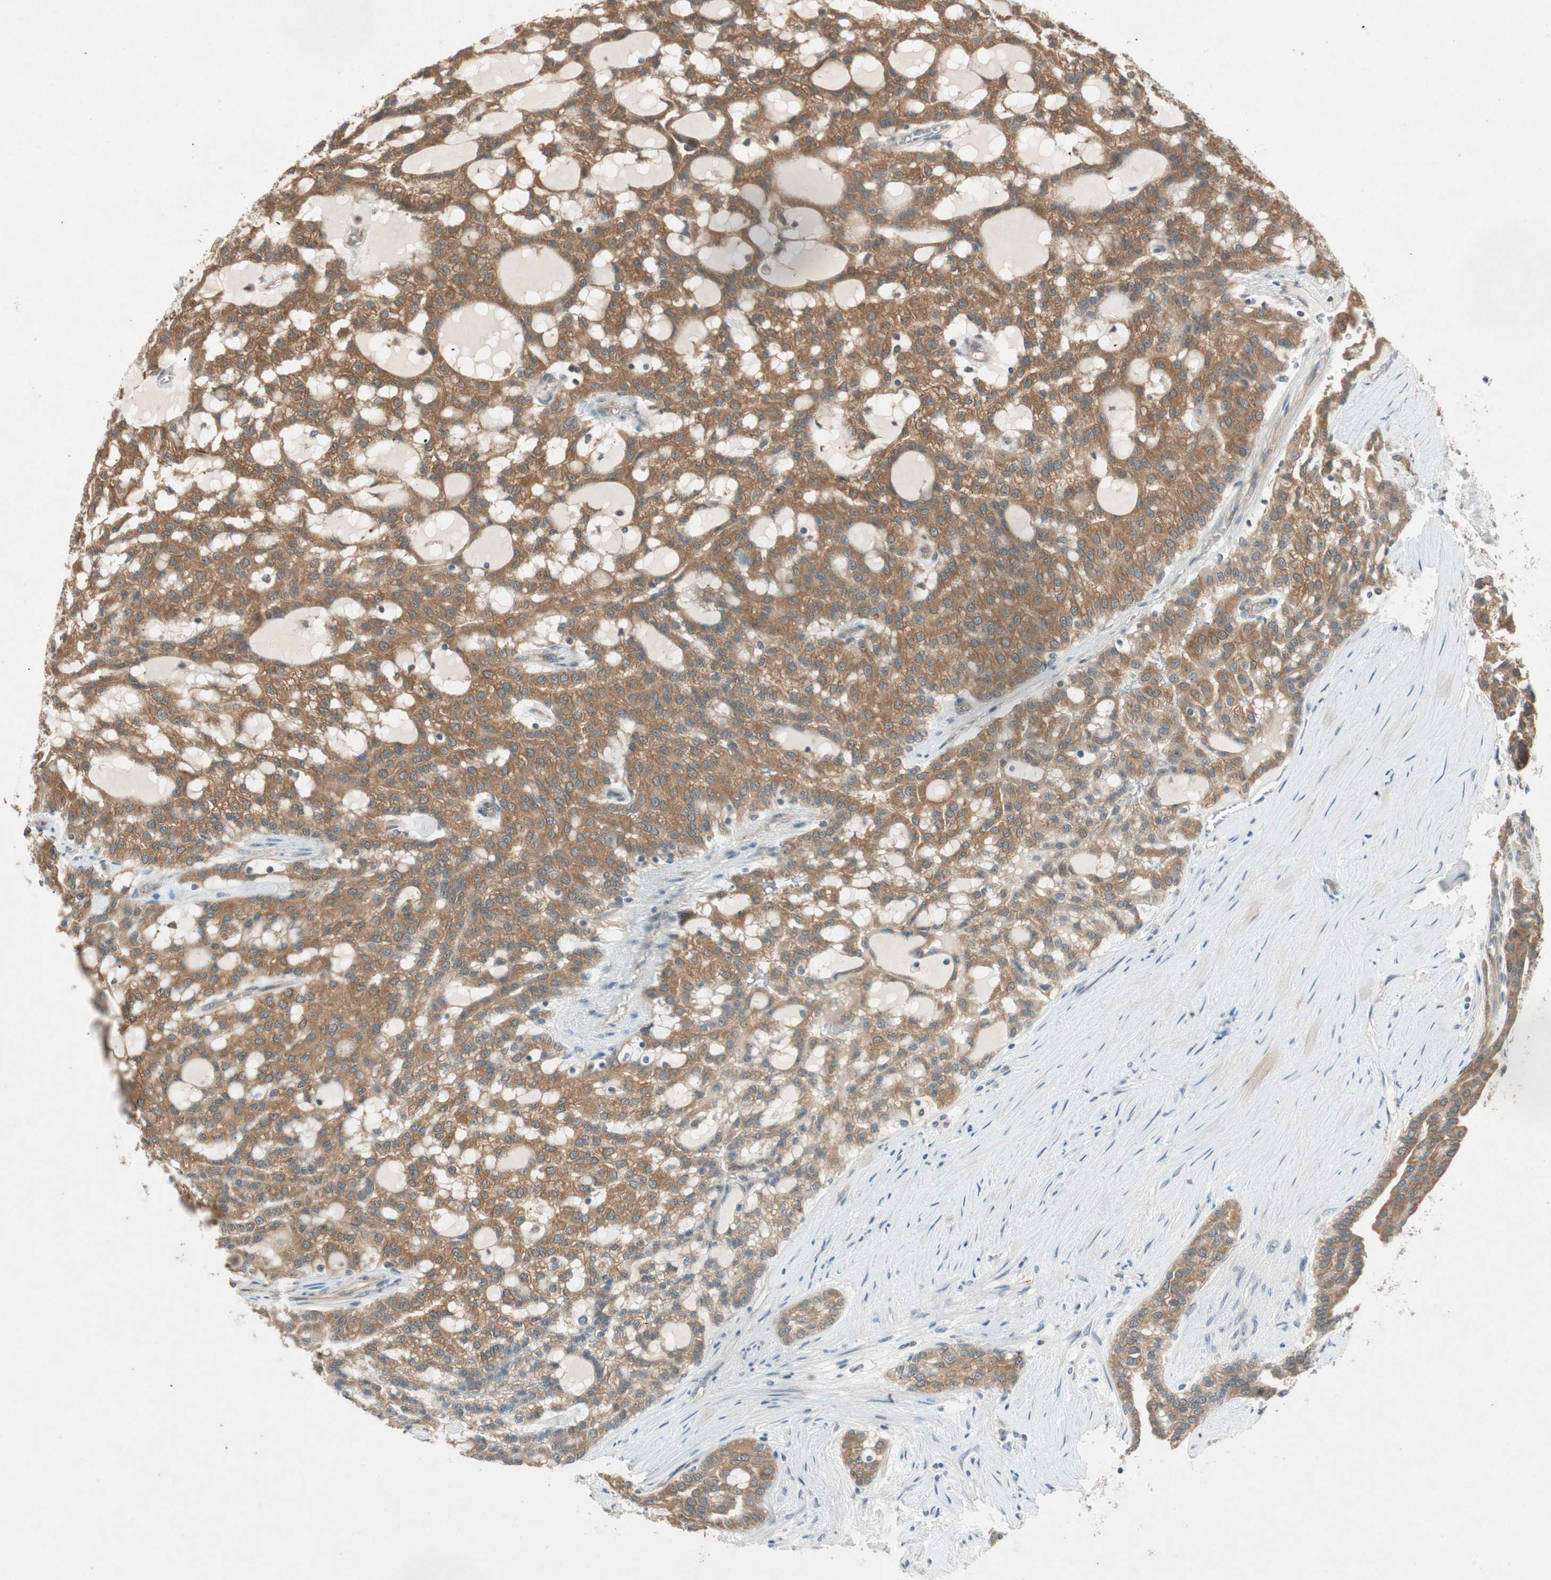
{"staining": {"intensity": "weak", "quantity": ">75%", "location": "cytoplasmic/membranous"}, "tissue": "renal cancer", "cell_type": "Tumor cells", "image_type": "cancer", "snomed": [{"axis": "morphology", "description": "Adenocarcinoma, NOS"}, {"axis": "topography", "description": "Kidney"}], "caption": "Human renal cancer (adenocarcinoma) stained with a brown dye reveals weak cytoplasmic/membranous positive positivity in approximately >75% of tumor cells.", "gene": "NCLN", "patient": {"sex": "male", "age": 63}}